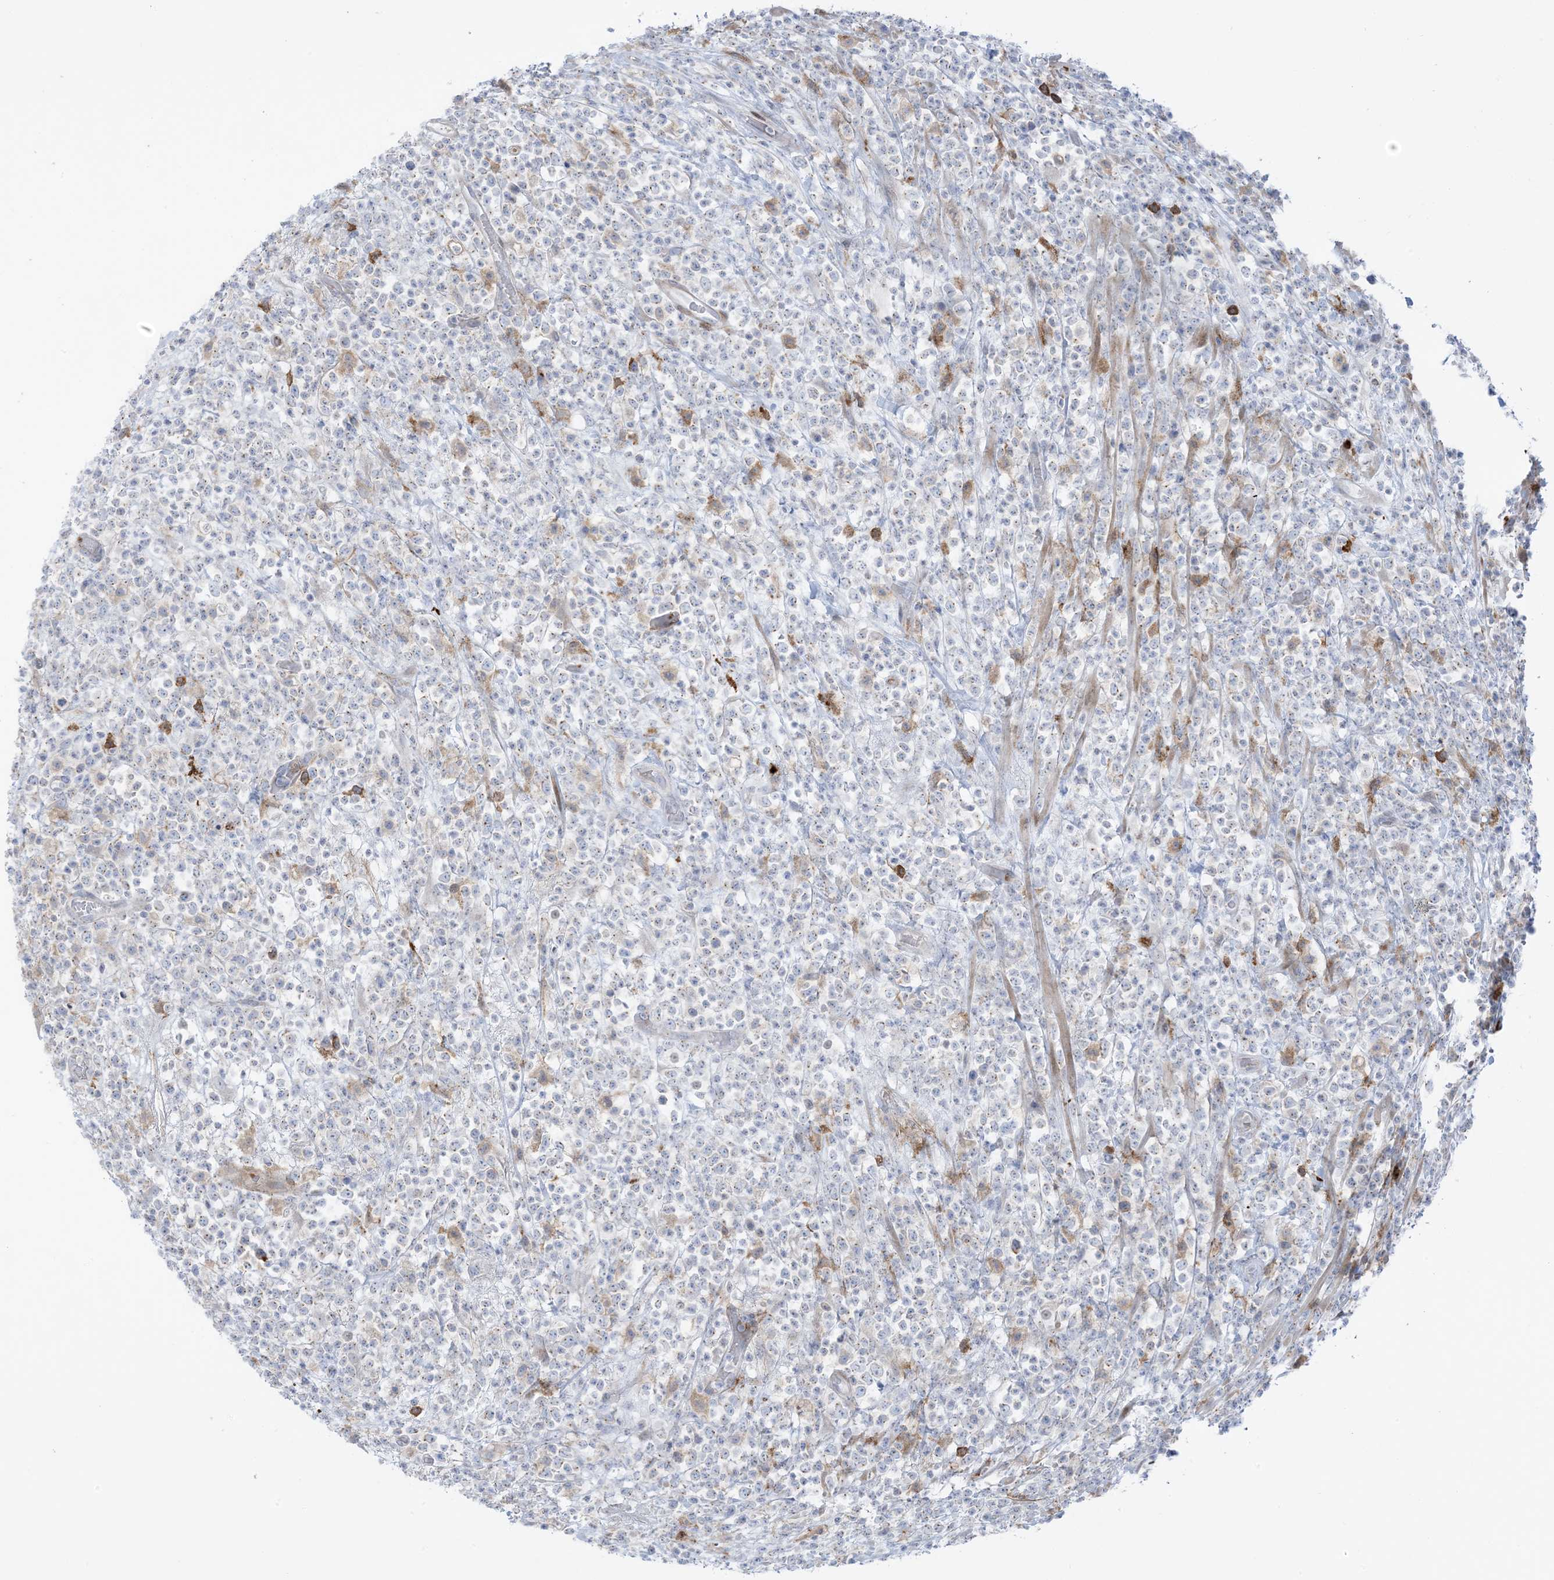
{"staining": {"intensity": "negative", "quantity": "none", "location": "none"}, "tissue": "lymphoma", "cell_type": "Tumor cells", "image_type": "cancer", "snomed": [{"axis": "morphology", "description": "Malignant lymphoma, non-Hodgkin's type, High grade"}, {"axis": "topography", "description": "Colon"}], "caption": "DAB immunohistochemical staining of malignant lymphoma, non-Hodgkin's type (high-grade) displays no significant expression in tumor cells.", "gene": "ICMT", "patient": {"sex": "female", "age": 53}}